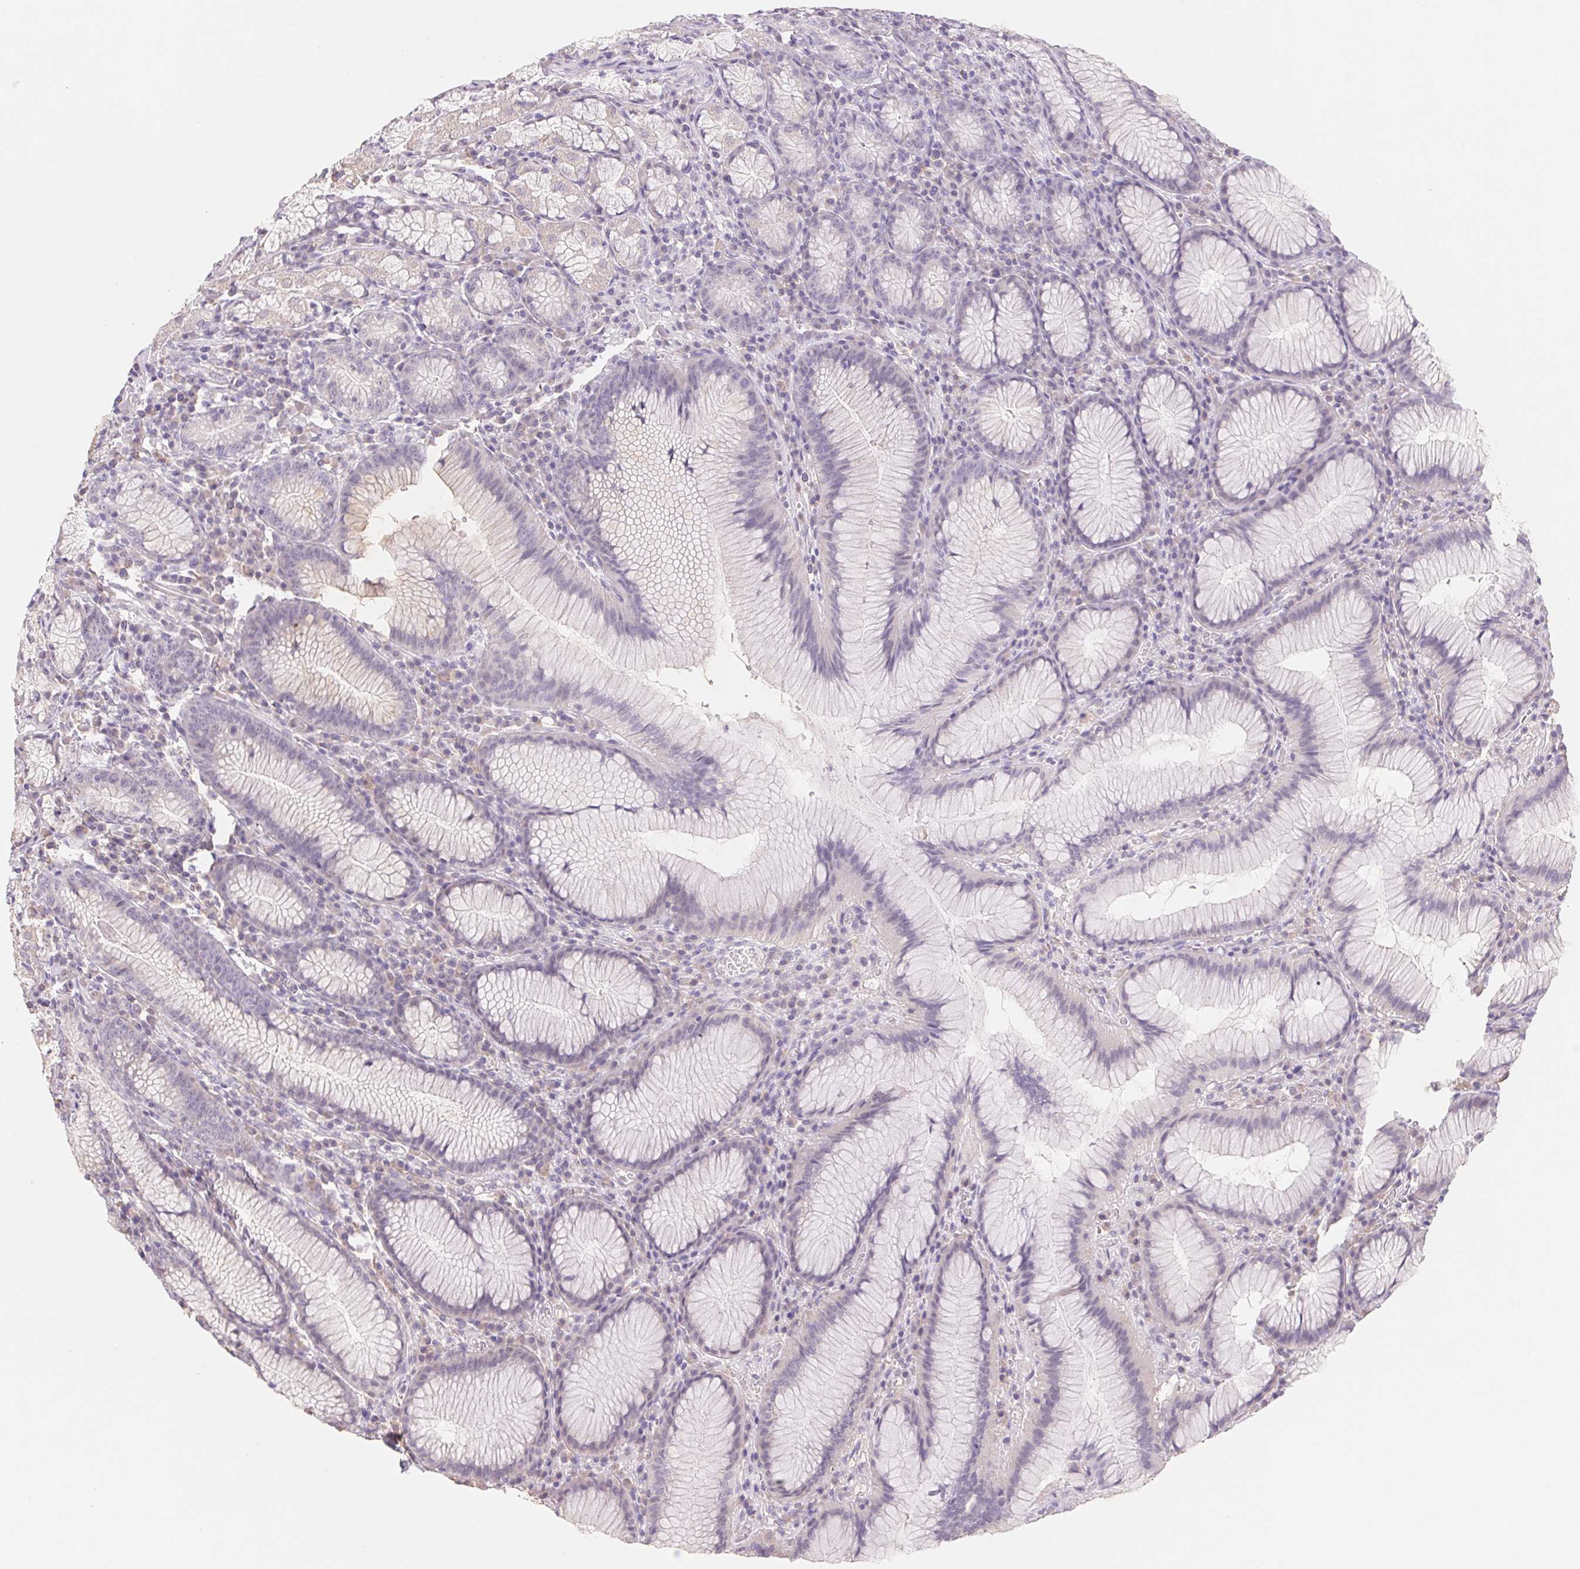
{"staining": {"intensity": "negative", "quantity": "none", "location": "none"}, "tissue": "stomach", "cell_type": "Glandular cells", "image_type": "normal", "snomed": [{"axis": "morphology", "description": "Normal tissue, NOS"}, {"axis": "topography", "description": "Stomach"}], "caption": "An immunohistochemistry photomicrograph of unremarkable stomach is shown. There is no staining in glandular cells of stomach. Nuclei are stained in blue.", "gene": "PNMA8B", "patient": {"sex": "male", "age": 55}}